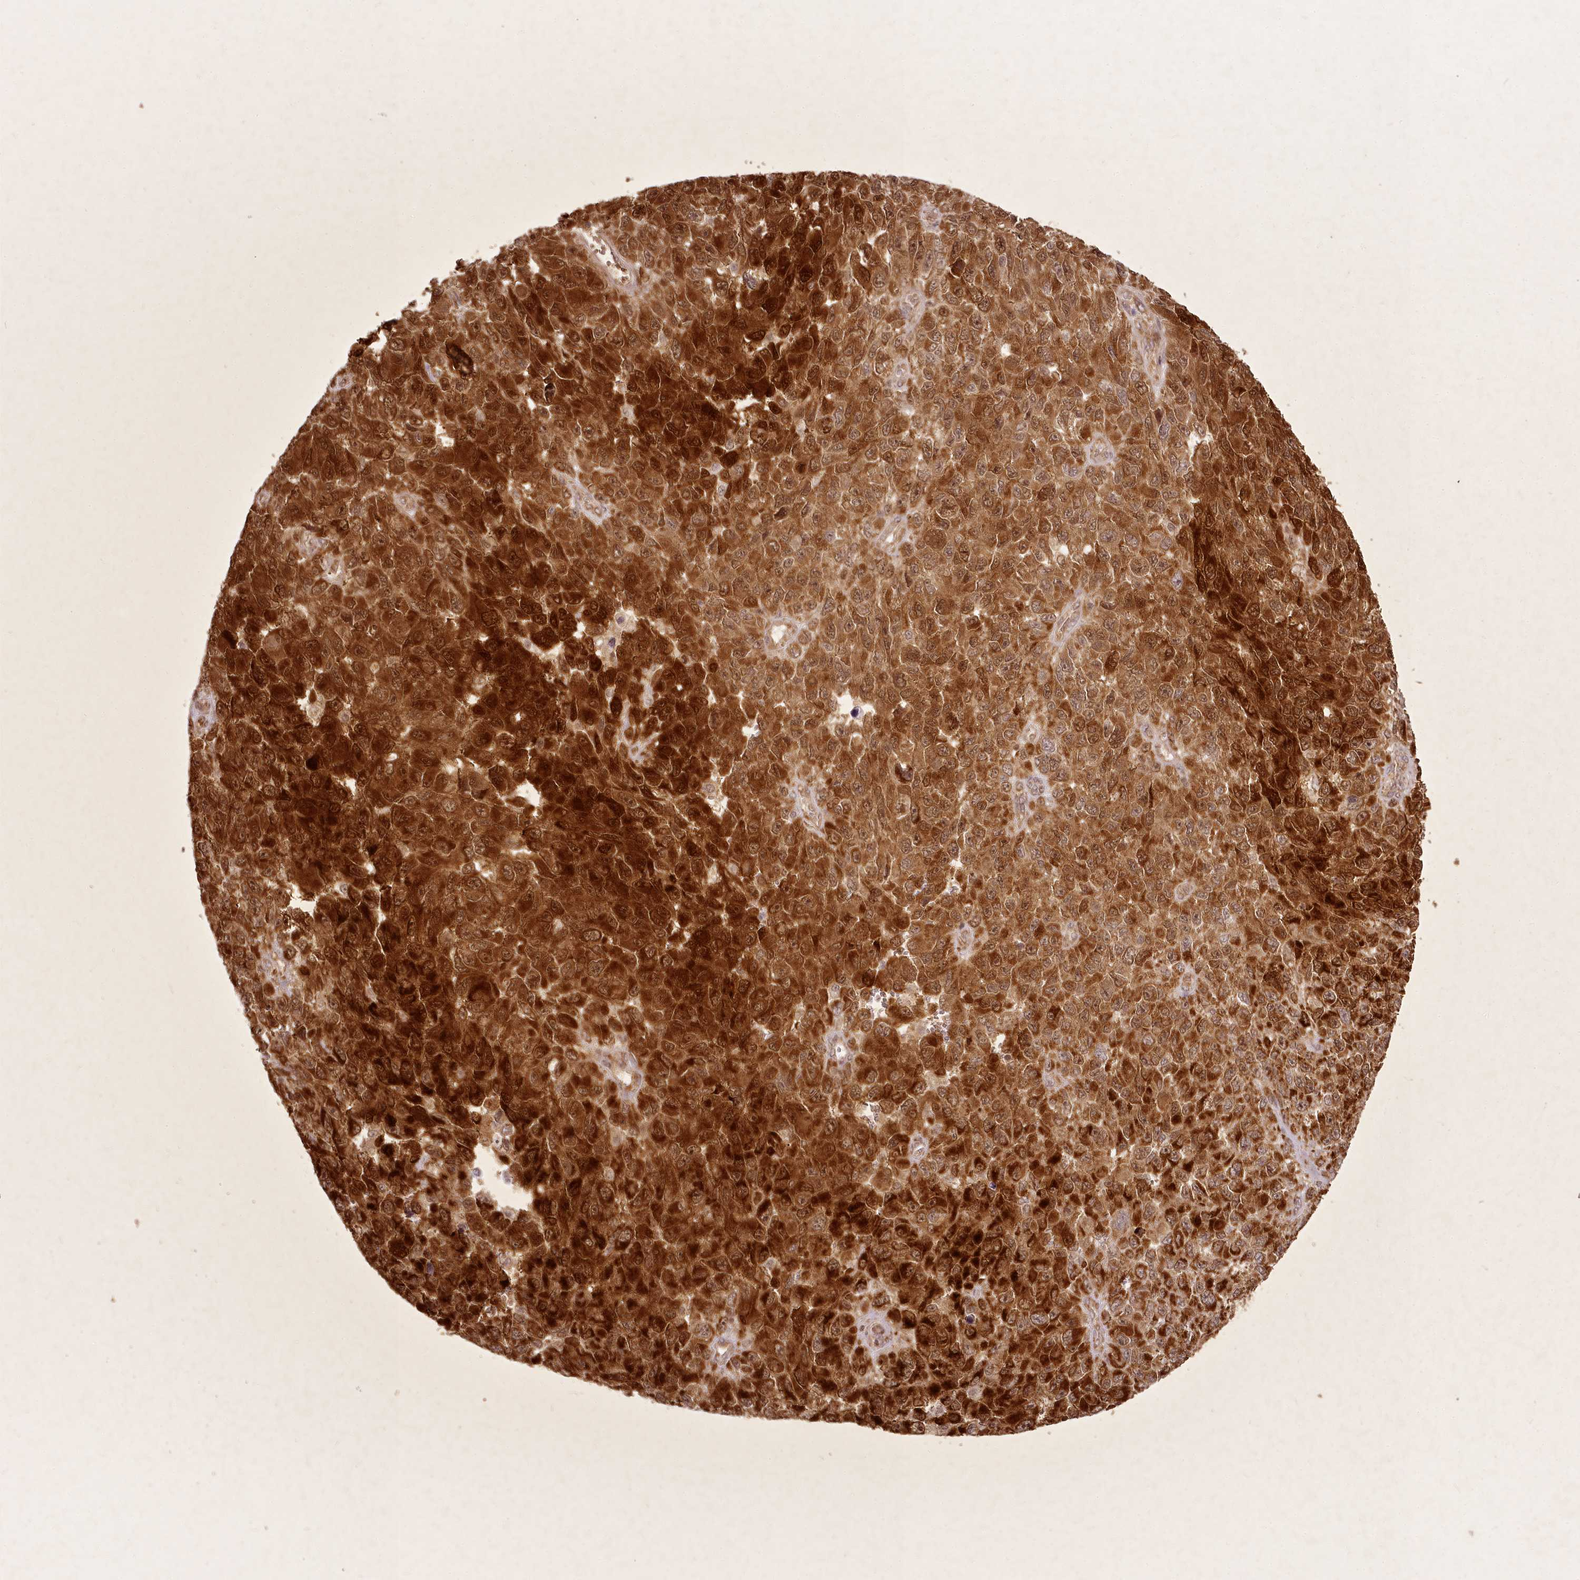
{"staining": {"intensity": "strong", "quantity": ">75%", "location": "cytoplasmic/membranous,nuclear"}, "tissue": "melanoma", "cell_type": "Tumor cells", "image_type": "cancer", "snomed": [{"axis": "morphology", "description": "Normal tissue, NOS"}, {"axis": "morphology", "description": "Malignant melanoma, NOS"}, {"axis": "topography", "description": "Skin"}], "caption": "Immunohistochemistry (IHC) of melanoma exhibits high levels of strong cytoplasmic/membranous and nuclear staining in approximately >75% of tumor cells. The staining is performed using DAB (3,3'-diaminobenzidine) brown chromogen to label protein expression. The nuclei are counter-stained blue using hematoxylin.", "gene": "CHCHD2", "patient": {"sex": "female", "age": 96}}